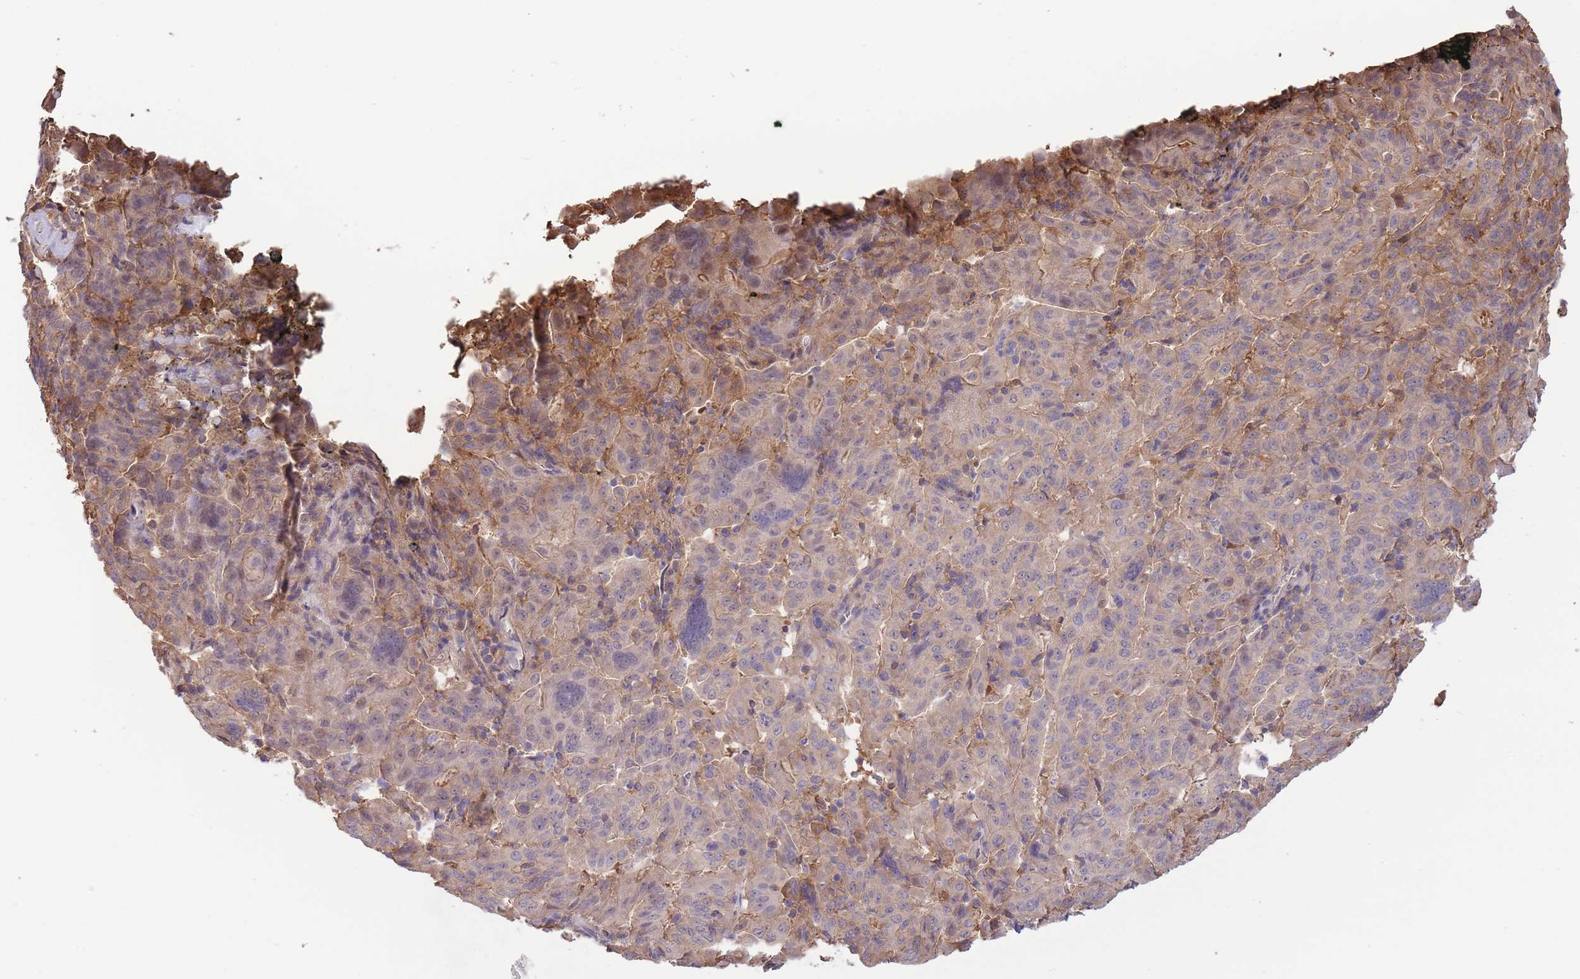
{"staining": {"intensity": "weak", "quantity": "<25%", "location": "cytoplasmic/membranous"}, "tissue": "pancreatic cancer", "cell_type": "Tumor cells", "image_type": "cancer", "snomed": [{"axis": "morphology", "description": "Adenocarcinoma, NOS"}, {"axis": "topography", "description": "Pancreas"}], "caption": "DAB (3,3'-diaminobenzidine) immunohistochemical staining of human pancreatic adenocarcinoma shows no significant staining in tumor cells.", "gene": "ZNF304", "patient": {"sex": "male", "age": 63}}